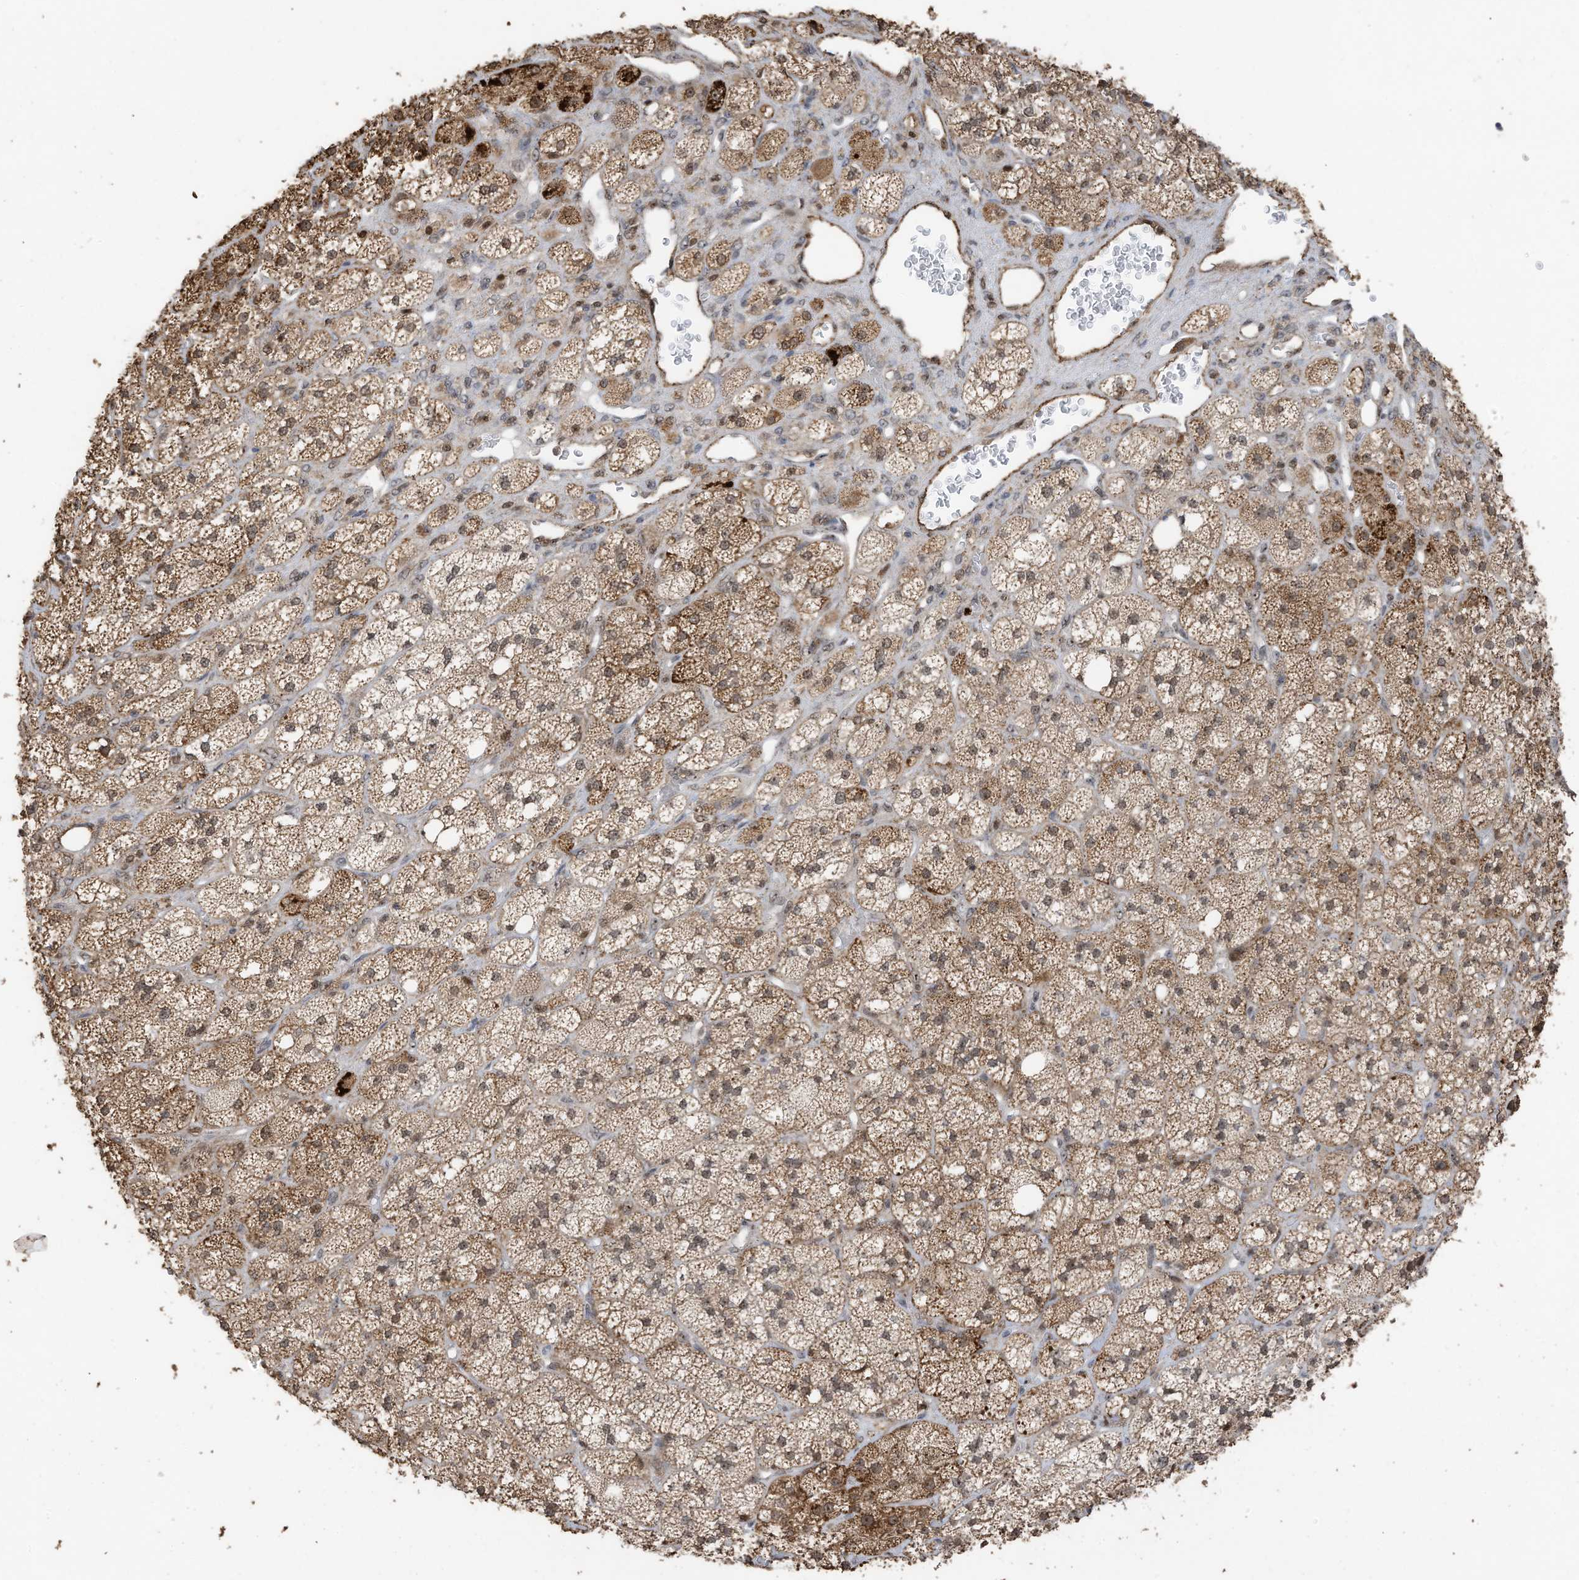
{"staining": {"intensity": "strong", "quantity": "25%-75%", "location": "cytoplasmic/membranous,nuclear"}, "tissue": "adrenal gland", "cell_type": "Glandular cells", "image_type": "normal", "snomed": [{"axis": "morphology", "description": "Normal tissue, NOS"}, {"axis": "topography", "description": "Adrenal gland"}], "caption": "Adrenal gland stained with DAB immunohistochemistry exhibits high levels of strong cytoplasmic/membranous,nuclear expression in approximately 25%-75% of glandular cells. (Brightfield microscopy of DAB IHC at high magnification).", "gene": "ERLEC1", "patient": {"sex": "male", "age": 61}}